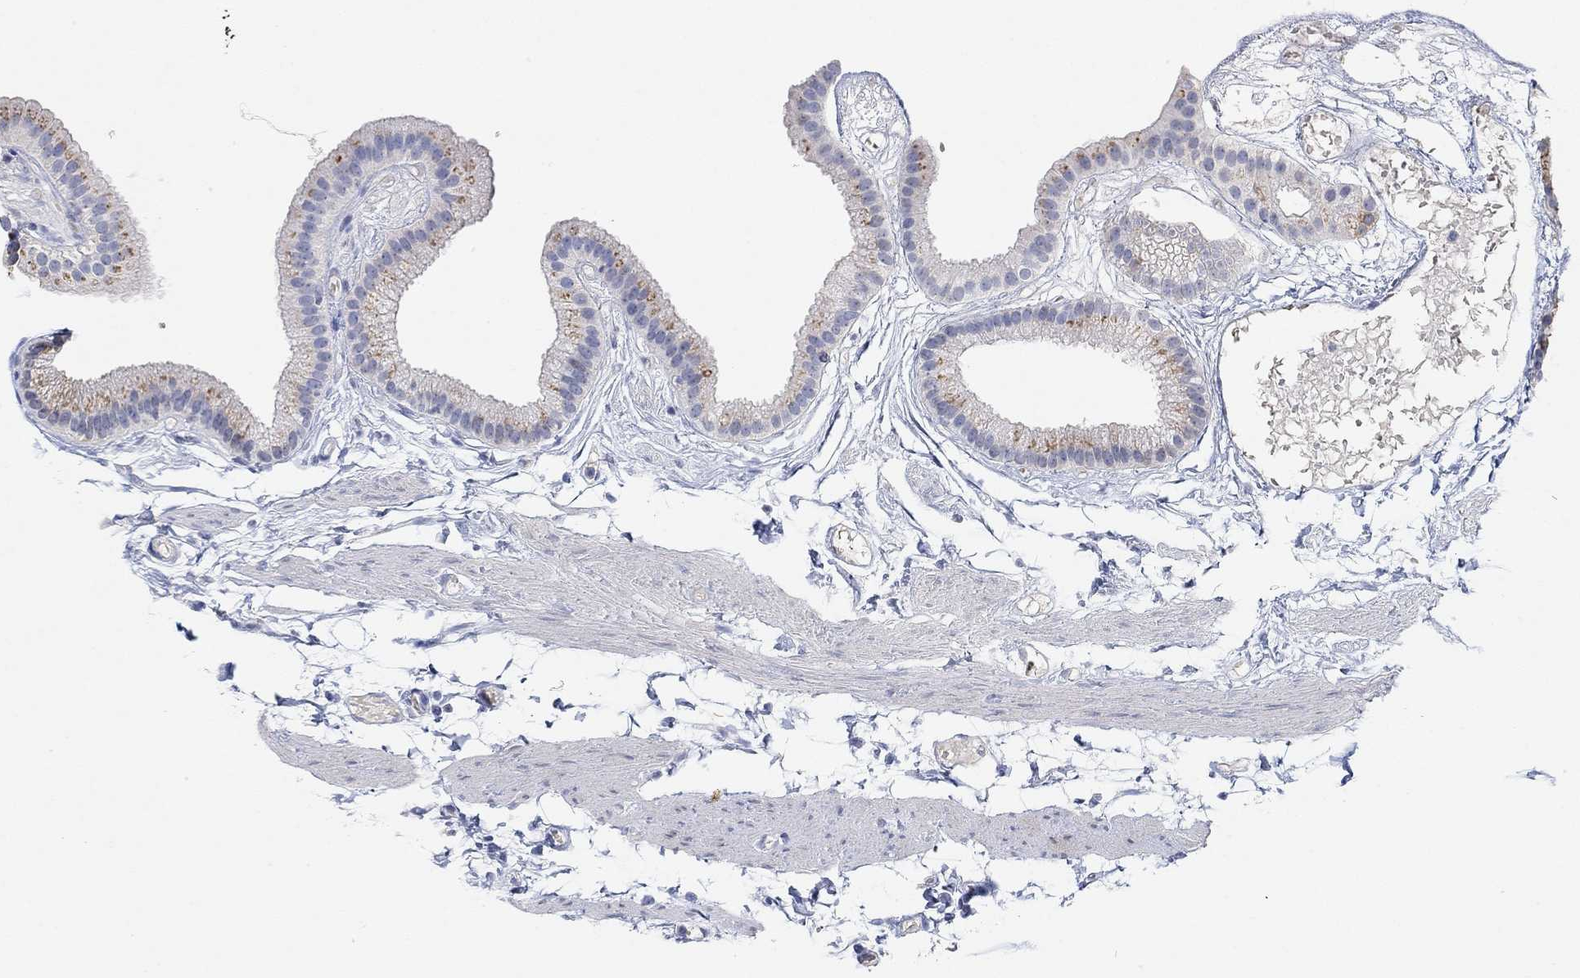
{"staining": {"intensity": "negative", "quantity": "none", "location": "none"}, "tissue": "gallbladder", "cell_type": "Glandular cells", "image_type": "normal", "snomed": [{"axis": "morphology", "description": "Normal tissue, NOS"}, {"axis": "topography", "description": "Gallbladder"}], "caption": "An image of gallbladder stained for a protein displays no brown staining in glandular cells.", "gene": "VAT1L", "patient": {"sex": "female", "age": 45}}